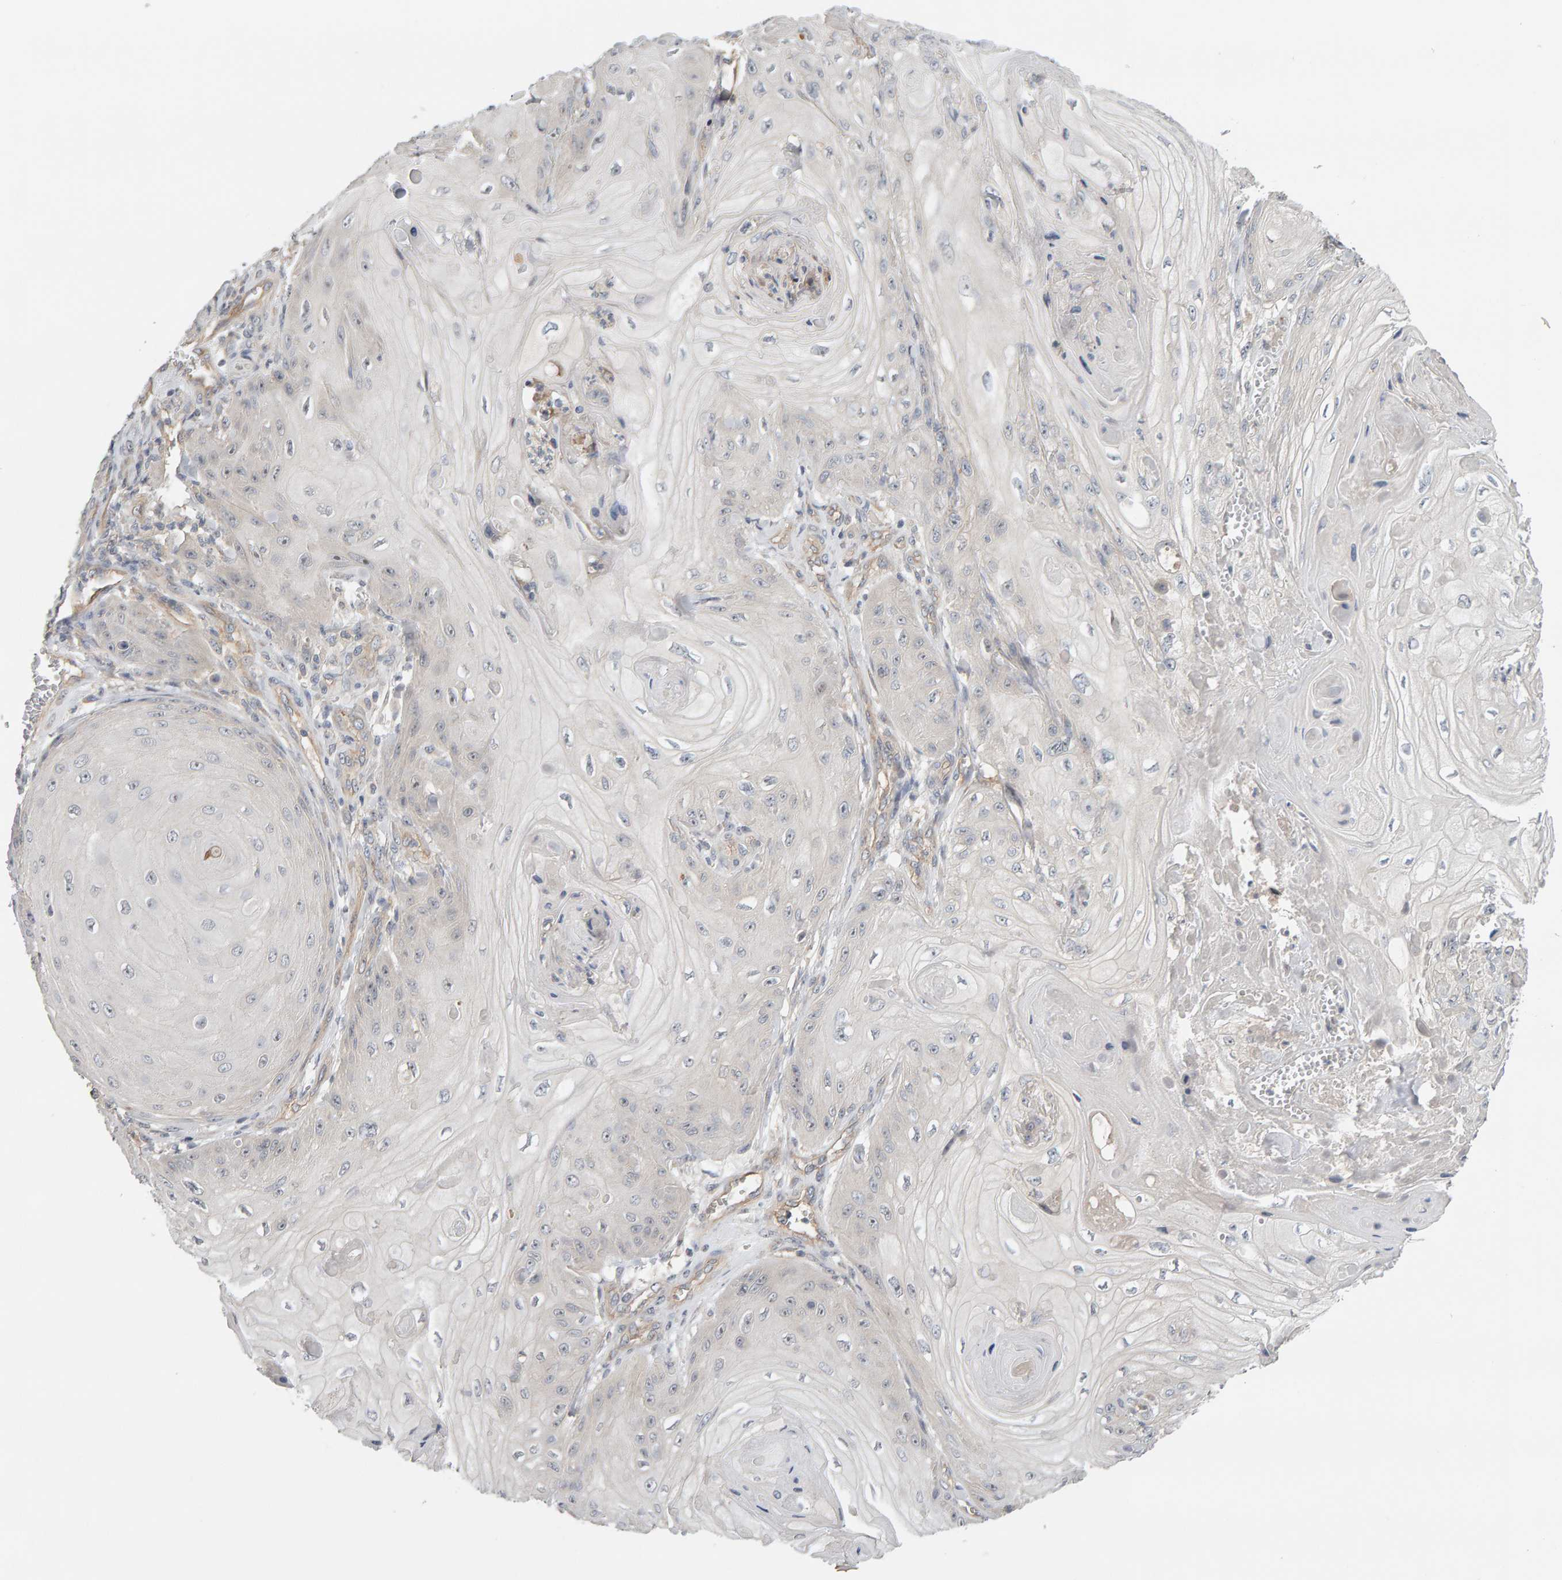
{"staining": {"intensity": "negative", "quantity": "none", "location": "none"}, "tissue": "skin cancer", "cell_type": "Tumor cells", "image_type": "cancer", "snomed": [{"axis": "morphology", "description": "Squamous cell carcinoma, NOS"}, {"axis": "topography", "description": "Skin"}], "caption": "High power microscopy photomicrograph of an immunohistochemistry (IHC) histopathology image of skin cancer (squamous cell carcinoma), revealing no significant positivity in tumor cells.", "gene": "PPP1R16A", "patient": {"sex": "male", "age": 74}}